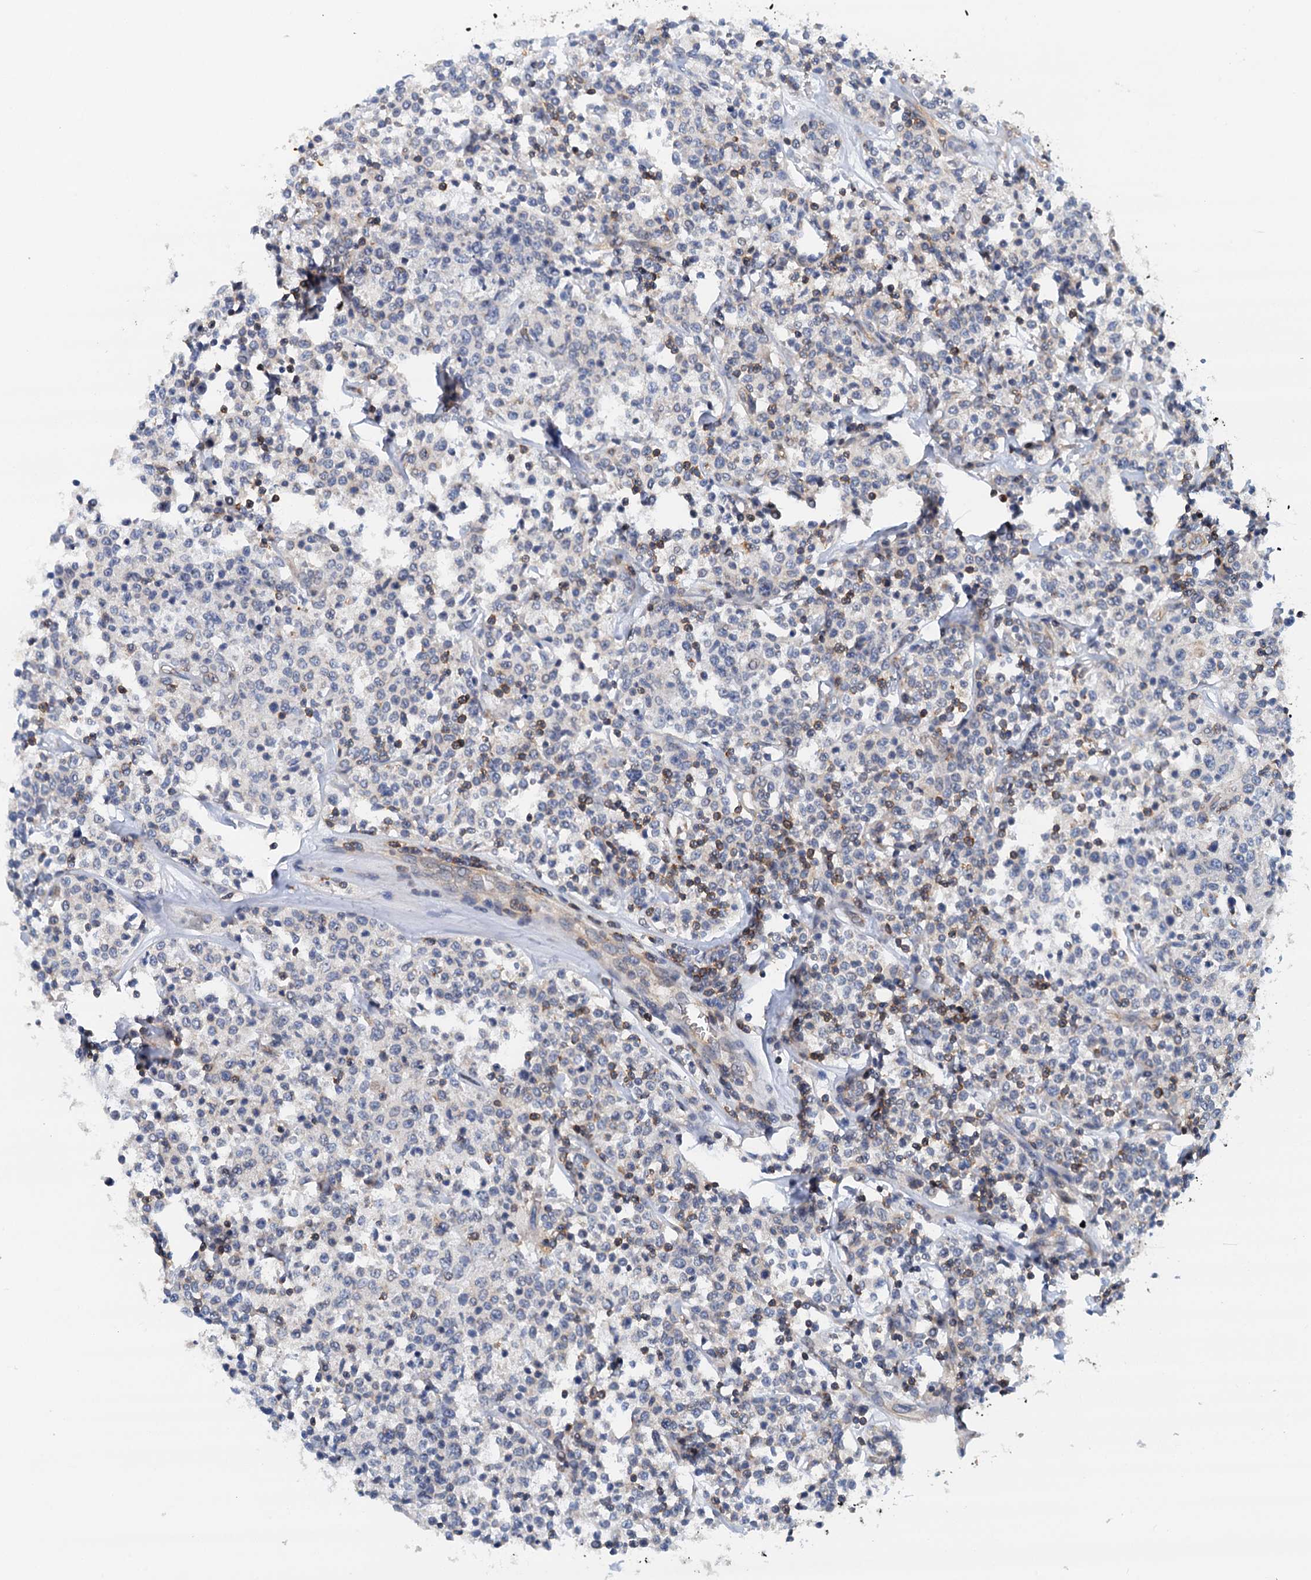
{"staining": {"intensity": "negative", "quantity": "none", "location": "none"}, "tissue": "lymphoma", "cell_type": "Tumor cells", "image_type": "cancer", "snomed": [{"axis": "morphology", "description": "Malignant lymphoma, non-Hodgkin's type, Low grade"}, {"axis": "topography", "description": "Small intestine"}], "caption": "Lymphoma was stained to show a protein in brown. There is no significant positivity in tumor cells. Nuclei are stained in blue.", "gene": "ROGDI", "patient": {"sex": "female", "age": 59}}